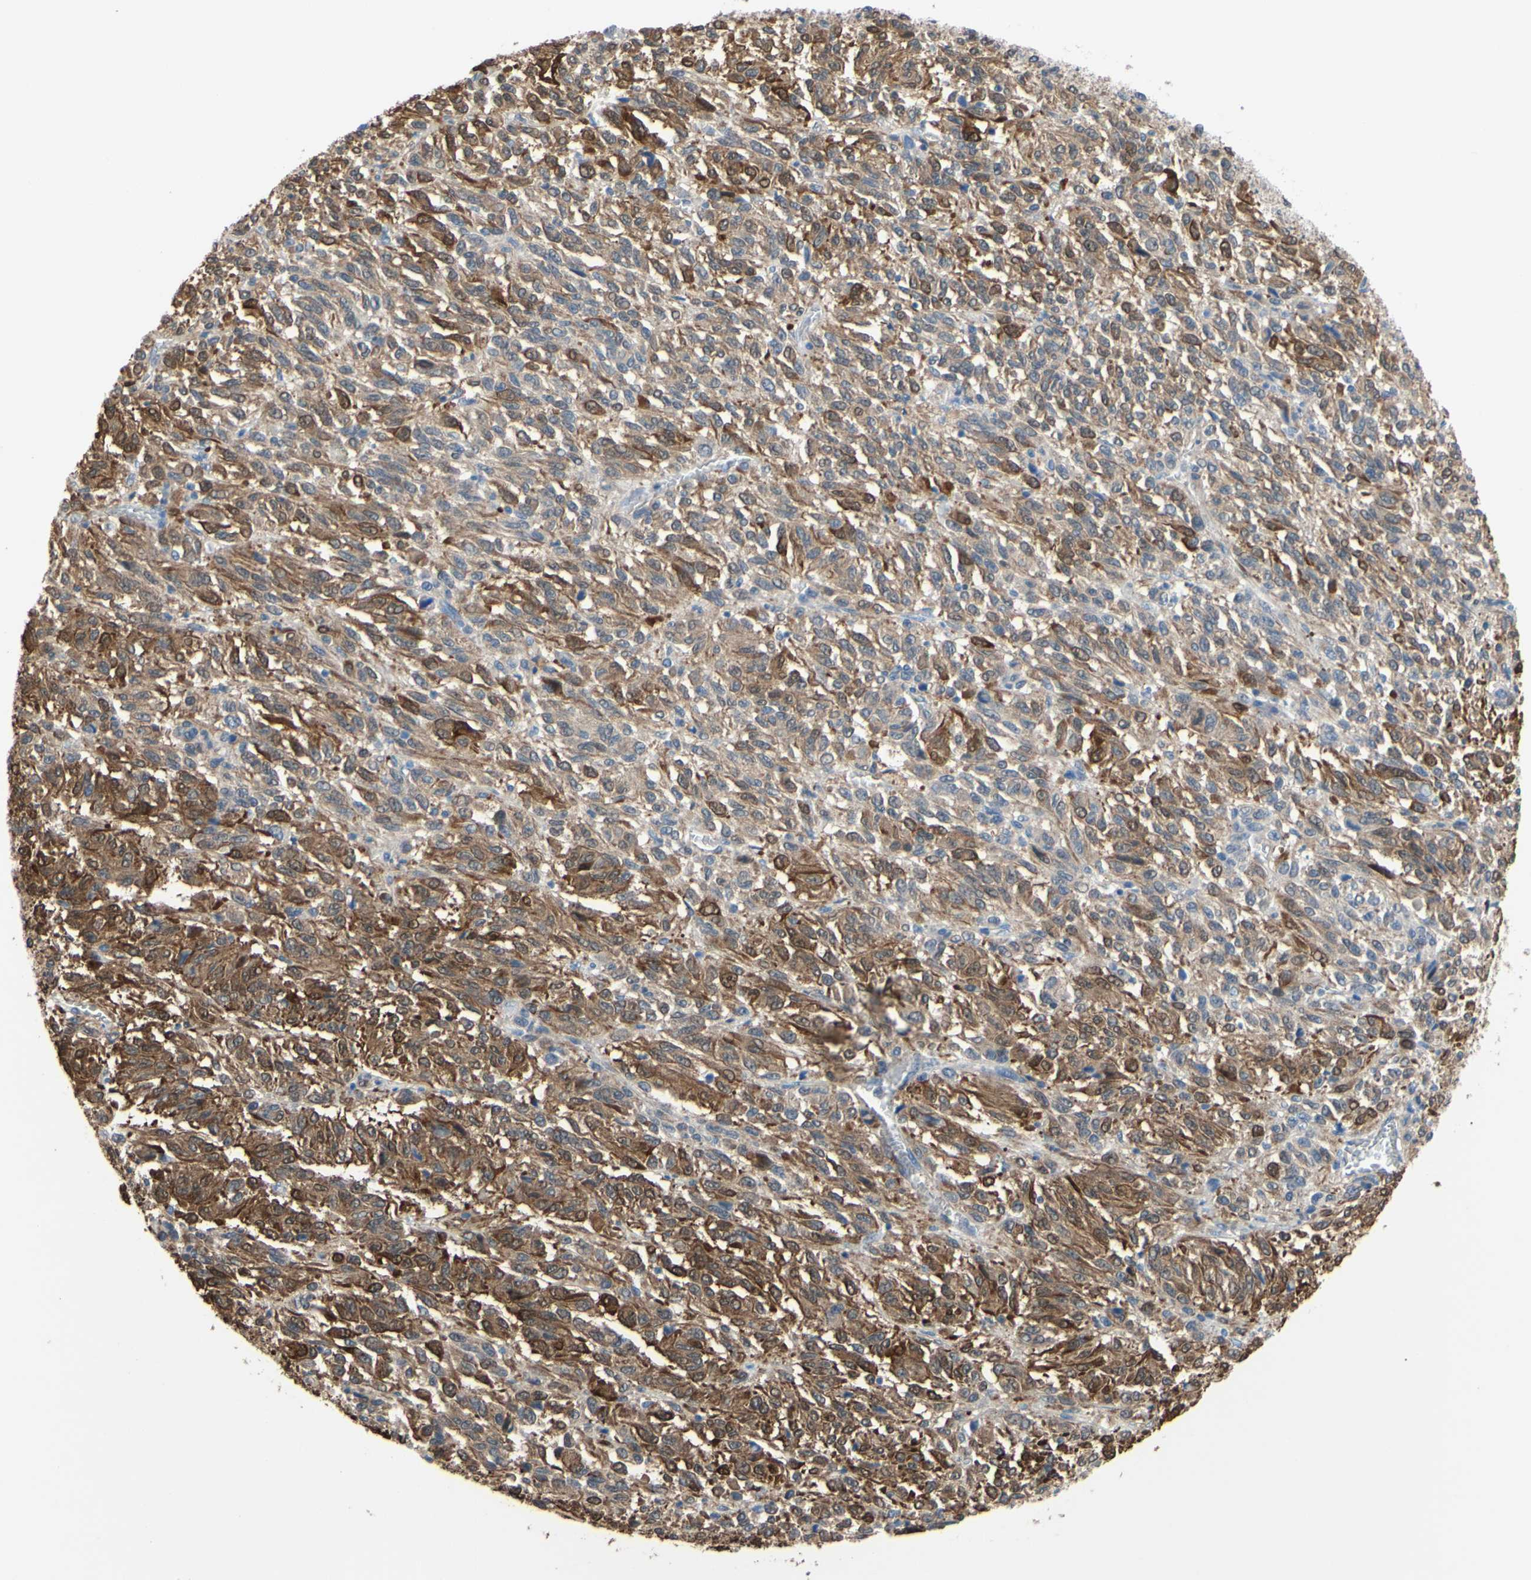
{"staining": {"intensity": "strong", "quantity": ">75%", "location": "cytoplasmic/membranous"}, "tissue": "melanoma", "cell_type": "Tumor cells", "image_type": "cancer", "snomed": [{"axis": "morphology", "description": "Malignant melanoma, Metastatic site"}, {"axis": "topography", "description": "Lung"}], "caption": "Human malignant melanoma (metastatic site) stained with a protein marker demonstrates strong staining in tumor cells.", "gene": "UPK3B", "patient": {"sex": "male", "age": 64}}